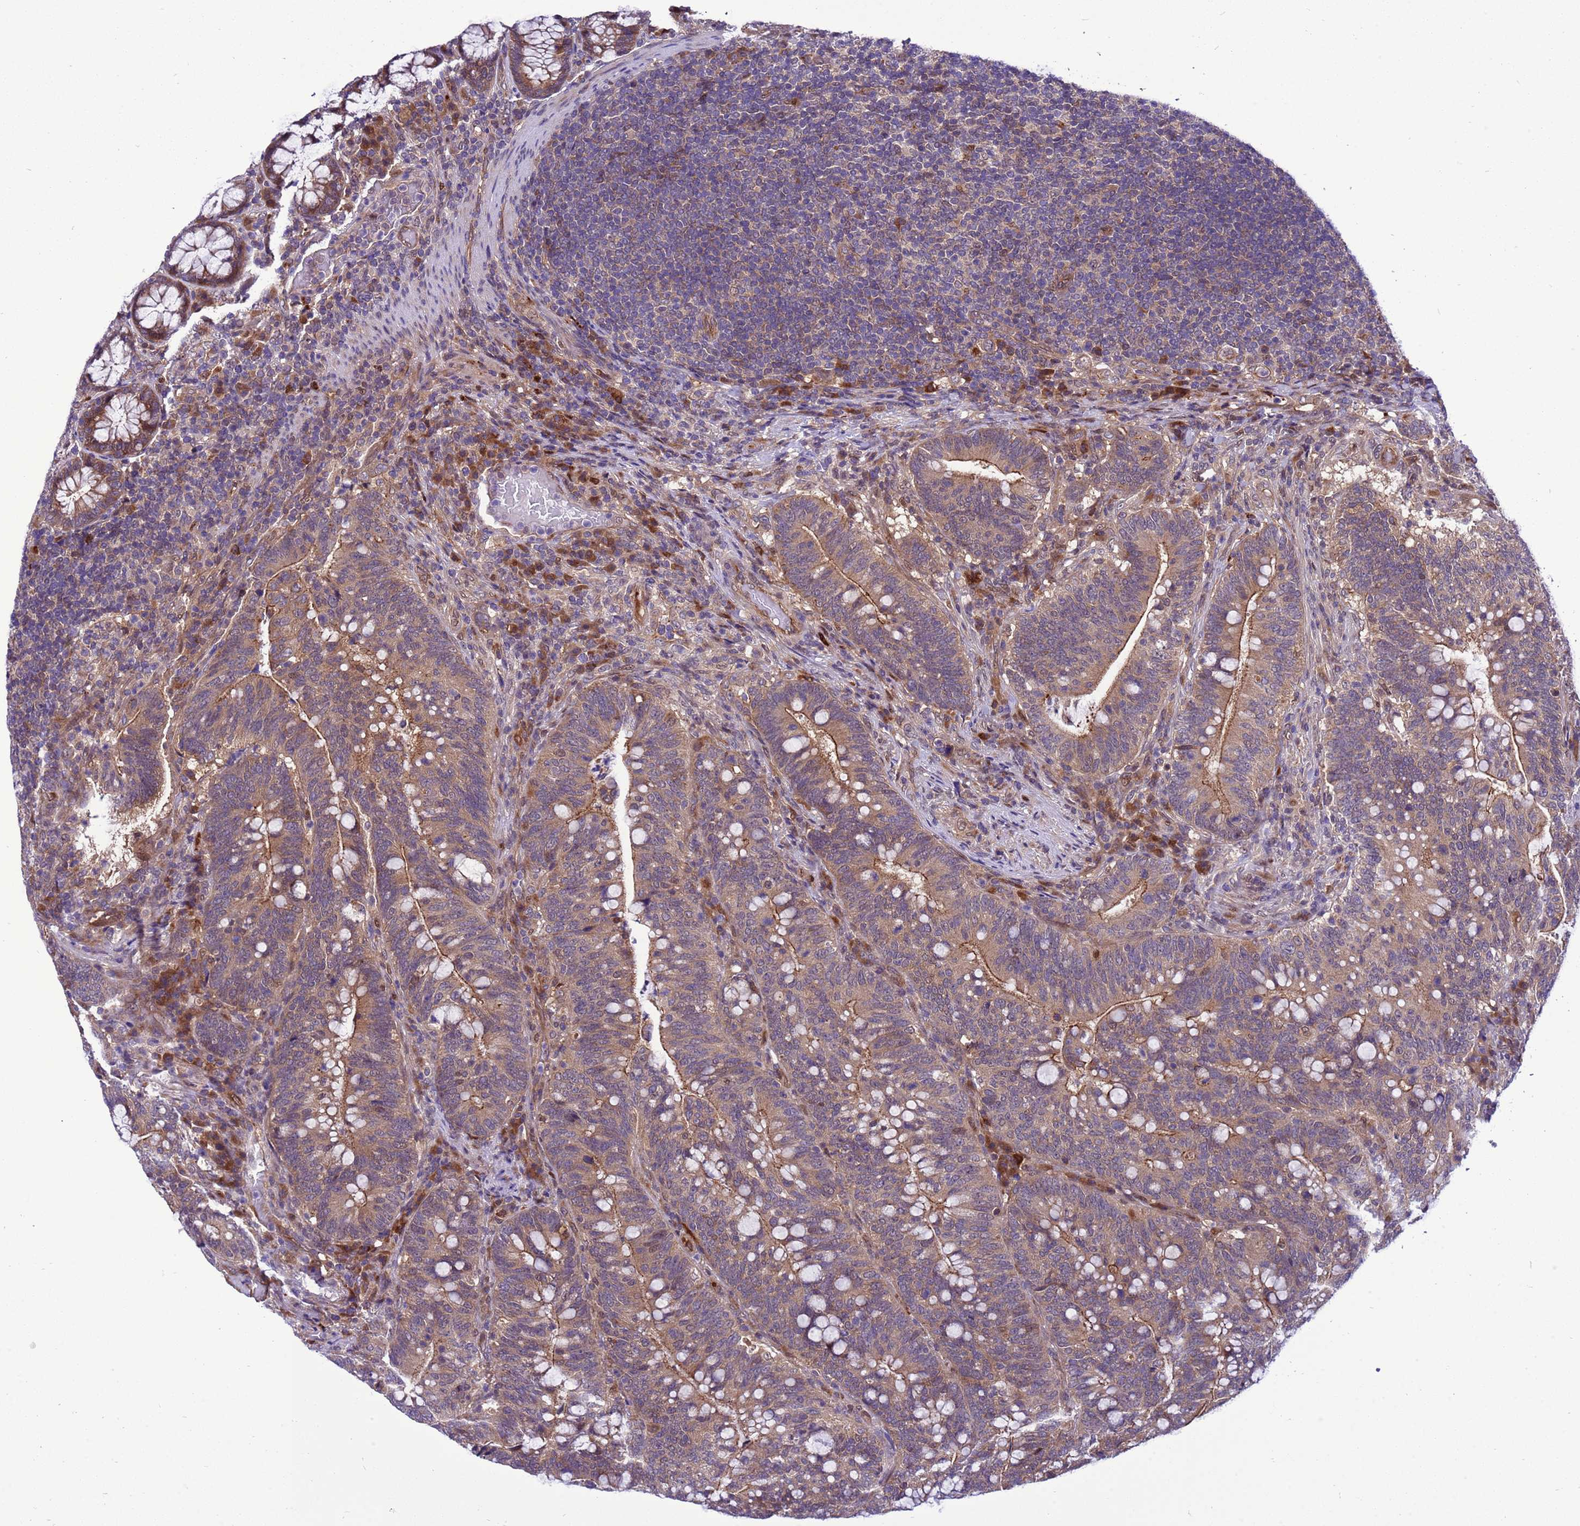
{"staining": {"intensity": "moderate", "quantity": "25%-75%", "location": "cytoplasmic/membranous"}, "tissue": "colorectal cancer", "cell_type": "Tumor cells", "image_type": "cancer", "snomed": [{"axis": "morphology", "description": "Normal tissue, NOS"}, {"axis": "morphology", "description": "Adenocarcinoma, NOS"}, {"axis": "topography", "description": "Colon"}], "caption": "IHC histopathology image of adenocarcinoma (colorectal) stained for a protein (brown), which displays medium levels of moderate cytoplasmic/membranous expression in approximately 25%-75% of tumor cells.", "gene": "RASD1", "patient": {"sex": "female", "age": 66}}